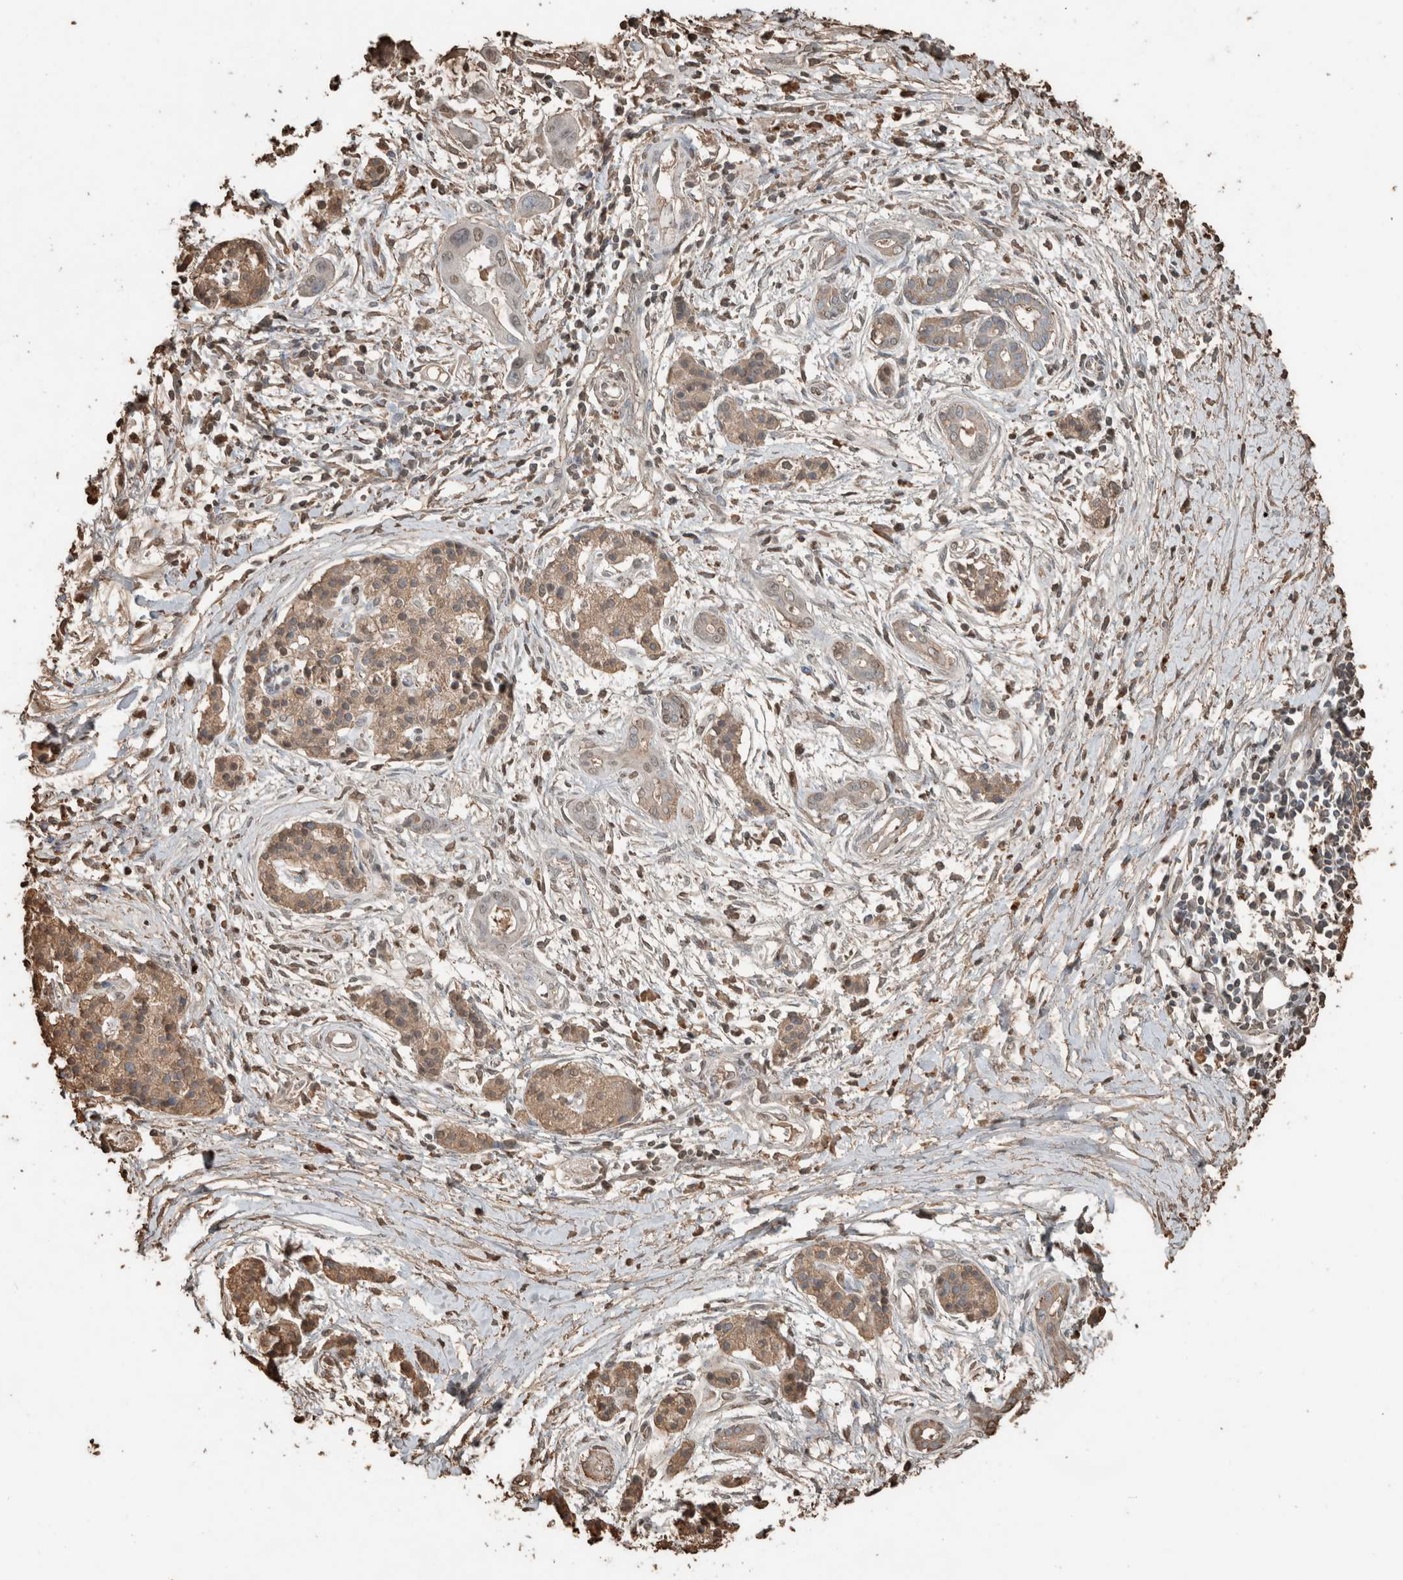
{"staining": {"intensity": "negative", "quantity": "none", "location": "none"}, "tissue": "pancreatic cancer", "cell_type": "Tumor cells", "image_type": "cancer", "snomed": [{"axis": "morphology", "description": "Adenocarcinoma, NOS"}, {"axis": "topography", "description": "Pancreas"}], "caption": "There is no significant staining in tumor cells of pancreatic cancer. (DAB (3,3'-diaminobenzidine) immunohistochemistry (IHC) with hematoxylin counter stain).", "gene": "USP34", "patient": {"sex": "male", "age": 59}}